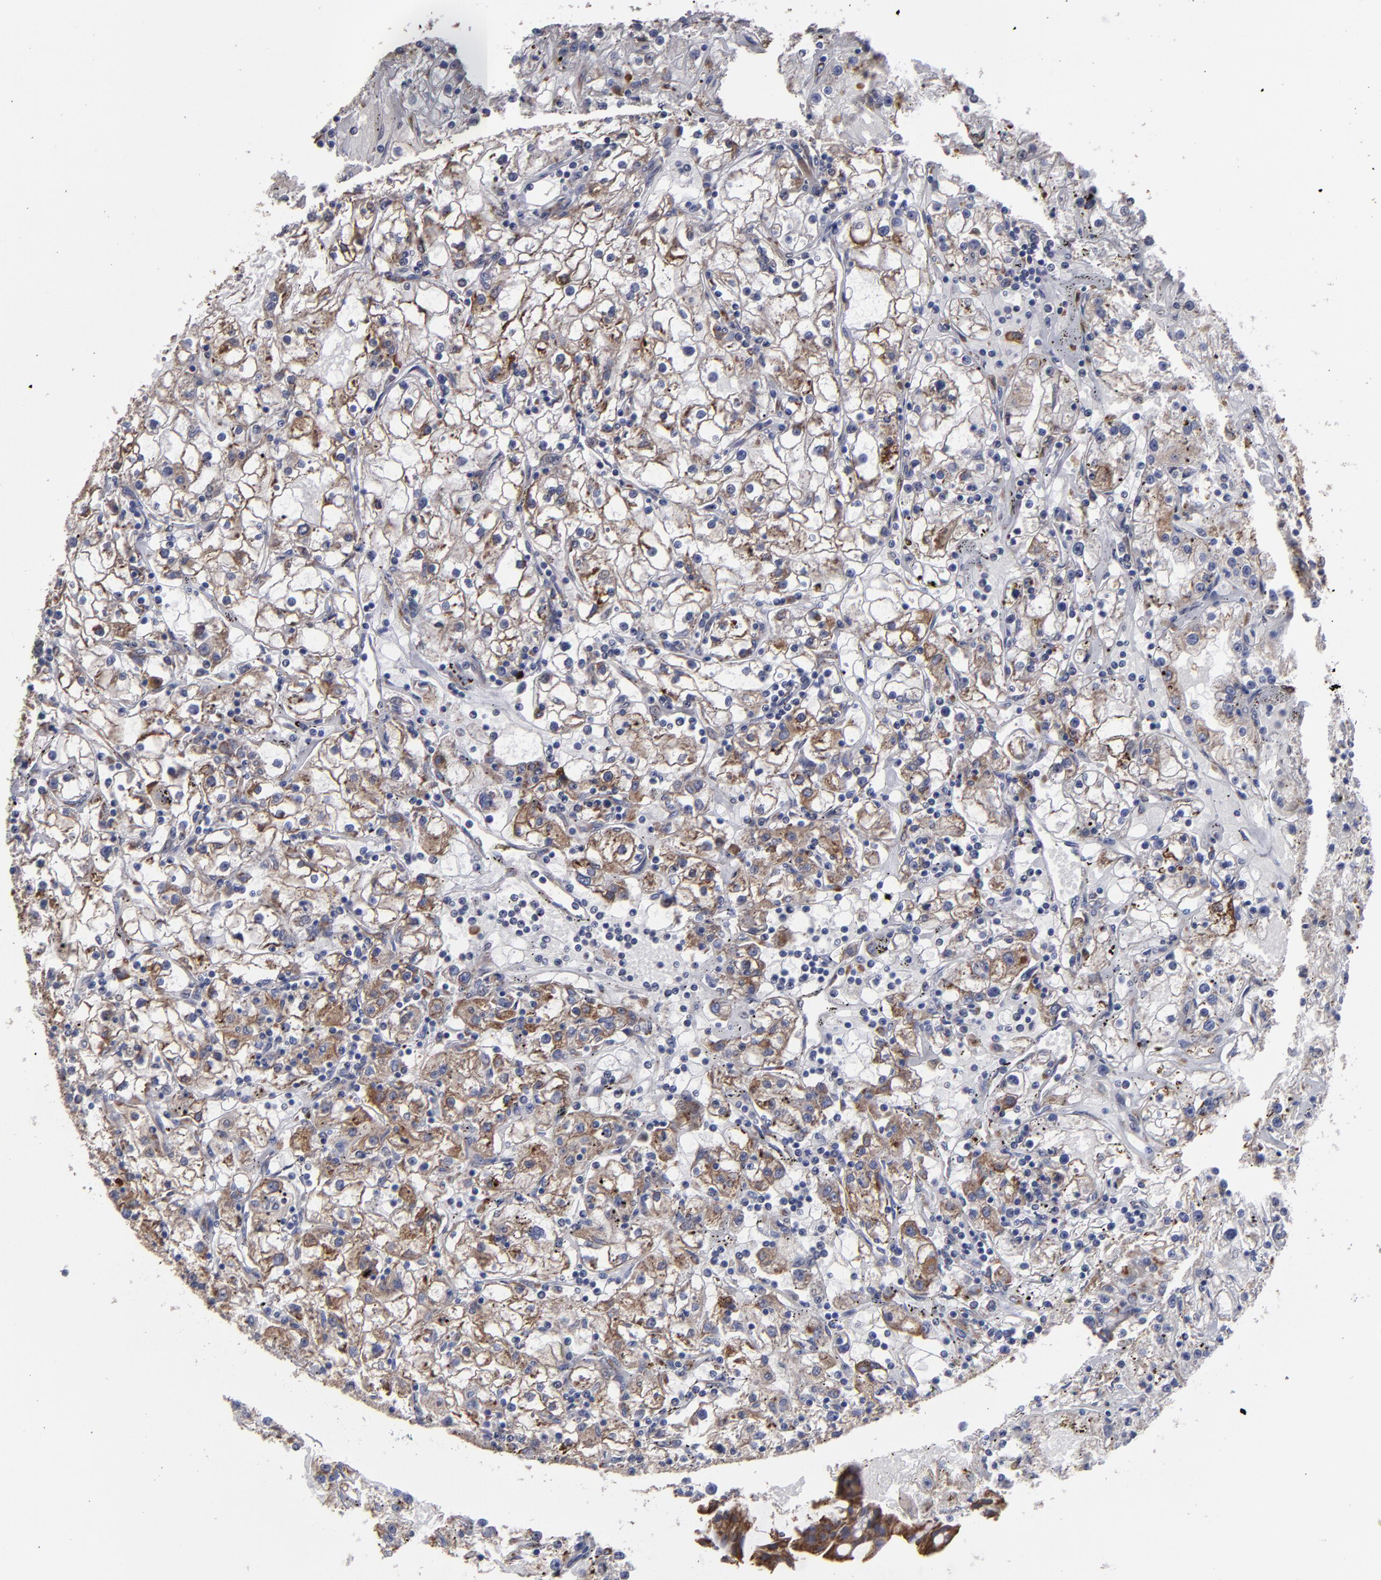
{"staining": {"intensity": "moderate", "quantity": "25%-75%", "location": "cytoplasmic/membranous"}, "tissue": "renal cancer", "cell_type": "Tumor cells", "image_type": "cancer", "snomed": [{"axis": "morphology", "description": "Adenocarcinoma, NOS"}, {"axis": "topography", "description": "Kidney"}], "caption": "Tumor cells show medium levels of moderate cytoplasmic/membranous positivity in approximately 25%-75% of cells in renal cancer. The staining is performed using DAB (3,3'-diaminobenzidine) brown chromogen to label protein expression. The nuclei are counter-stained blue using hematoxylin.", "gene": "SND1", "patient": {"sex": "male", "age": 56}}